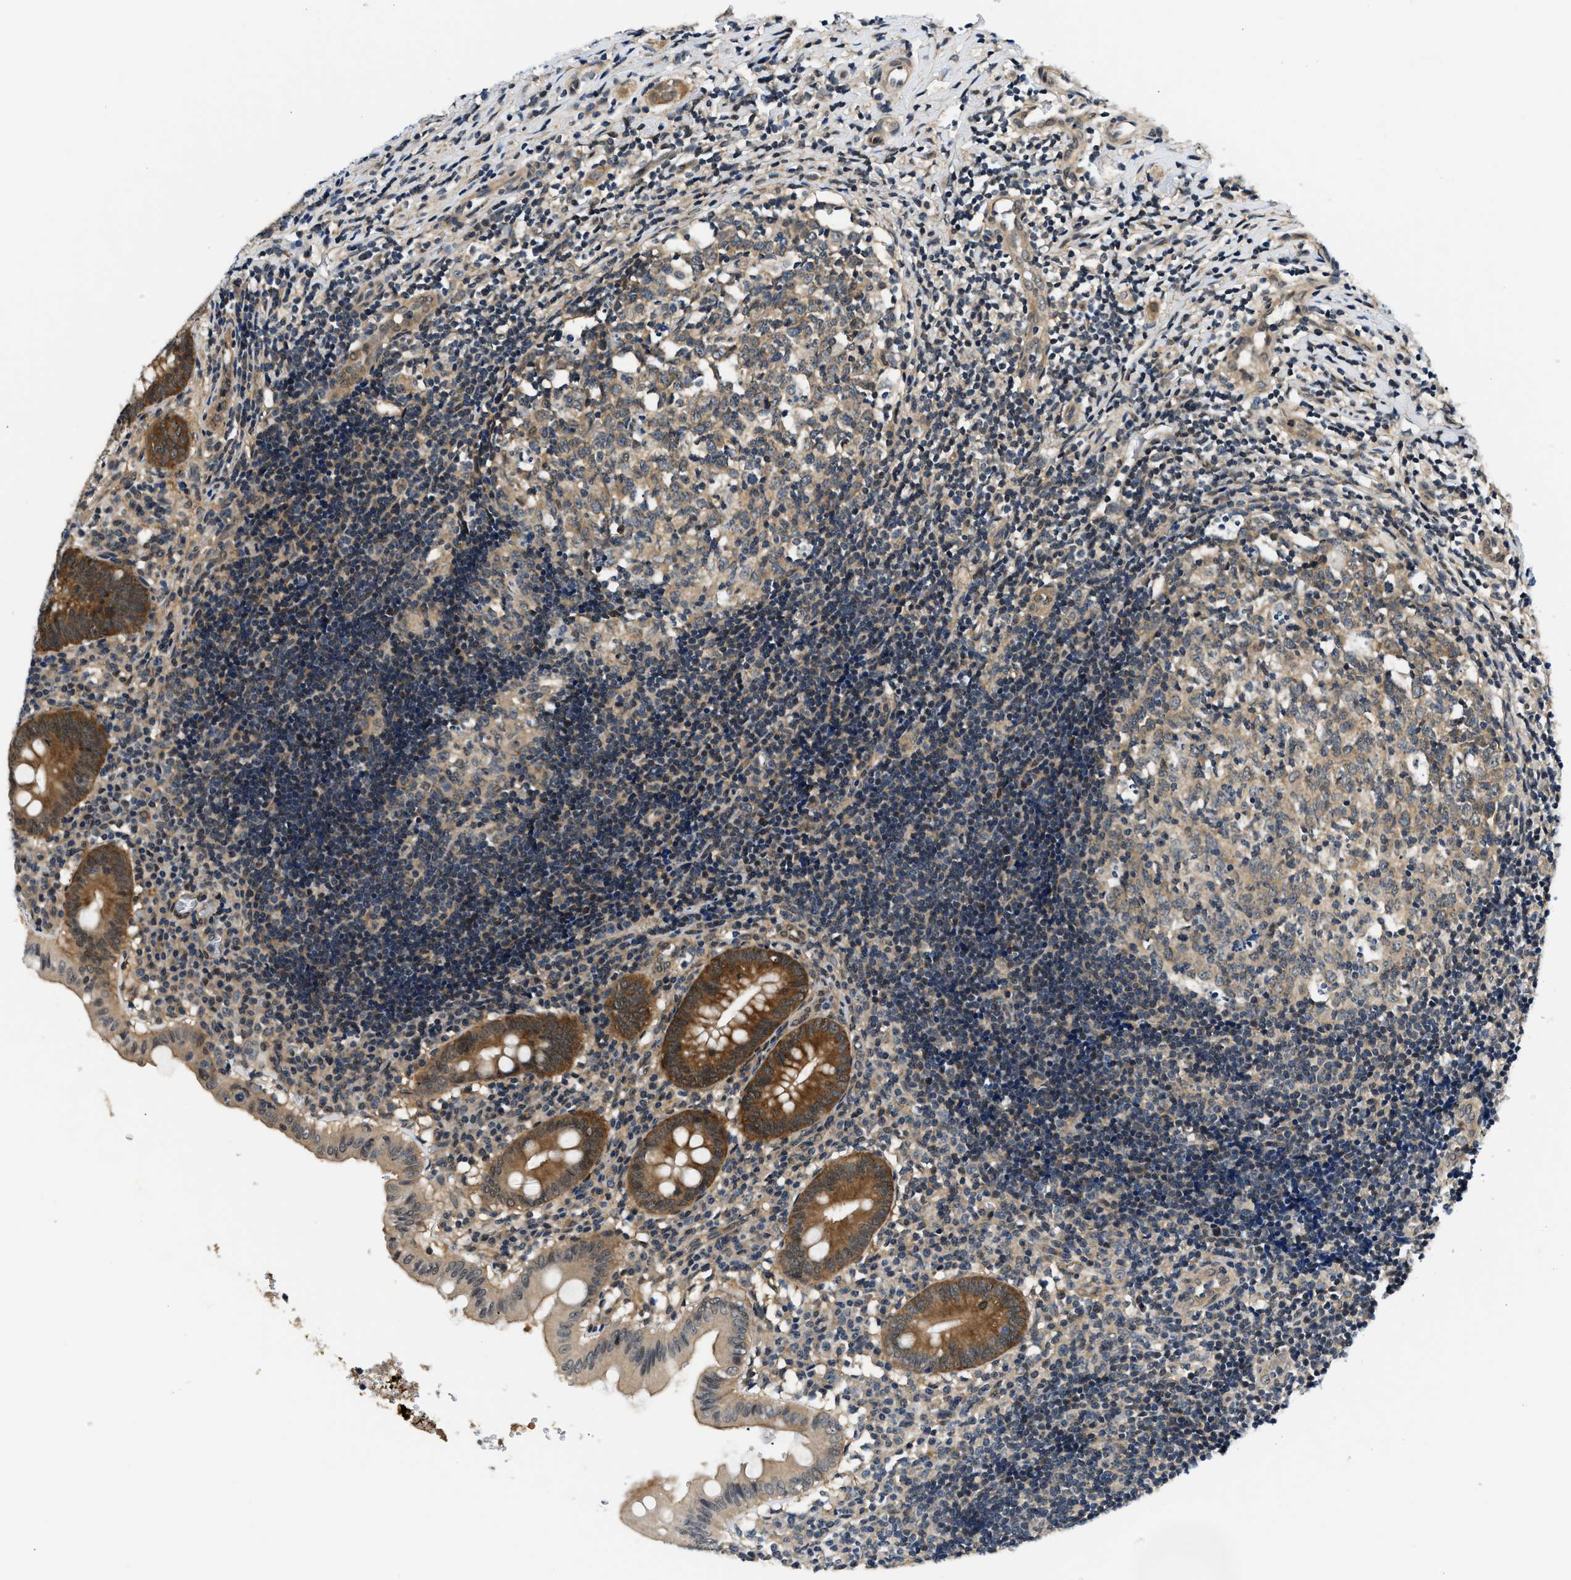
{"staining": {"intensity": "strong", "quantity": "25%-75%", "location": "cytoplasmic/membranous"}, "tissue": "appendix", "cell_type": "Glandular cells", "image_type": "normal", "snomed": [{"axis": "morphology", "description": "Normal tissue, NOS"}, {"axis": "topography", "description": "Appendix"}], "caption": "Immunohistochemistry (IHC) histopathology image of normal appendix stained for a protein (brown), which exhibits high levels of strong cytoplasmic/membranous expression in approximately 25%-75% of glandular cells.", "gene": "SMAD4", "patient": {"sex": "male", "age": 8}}